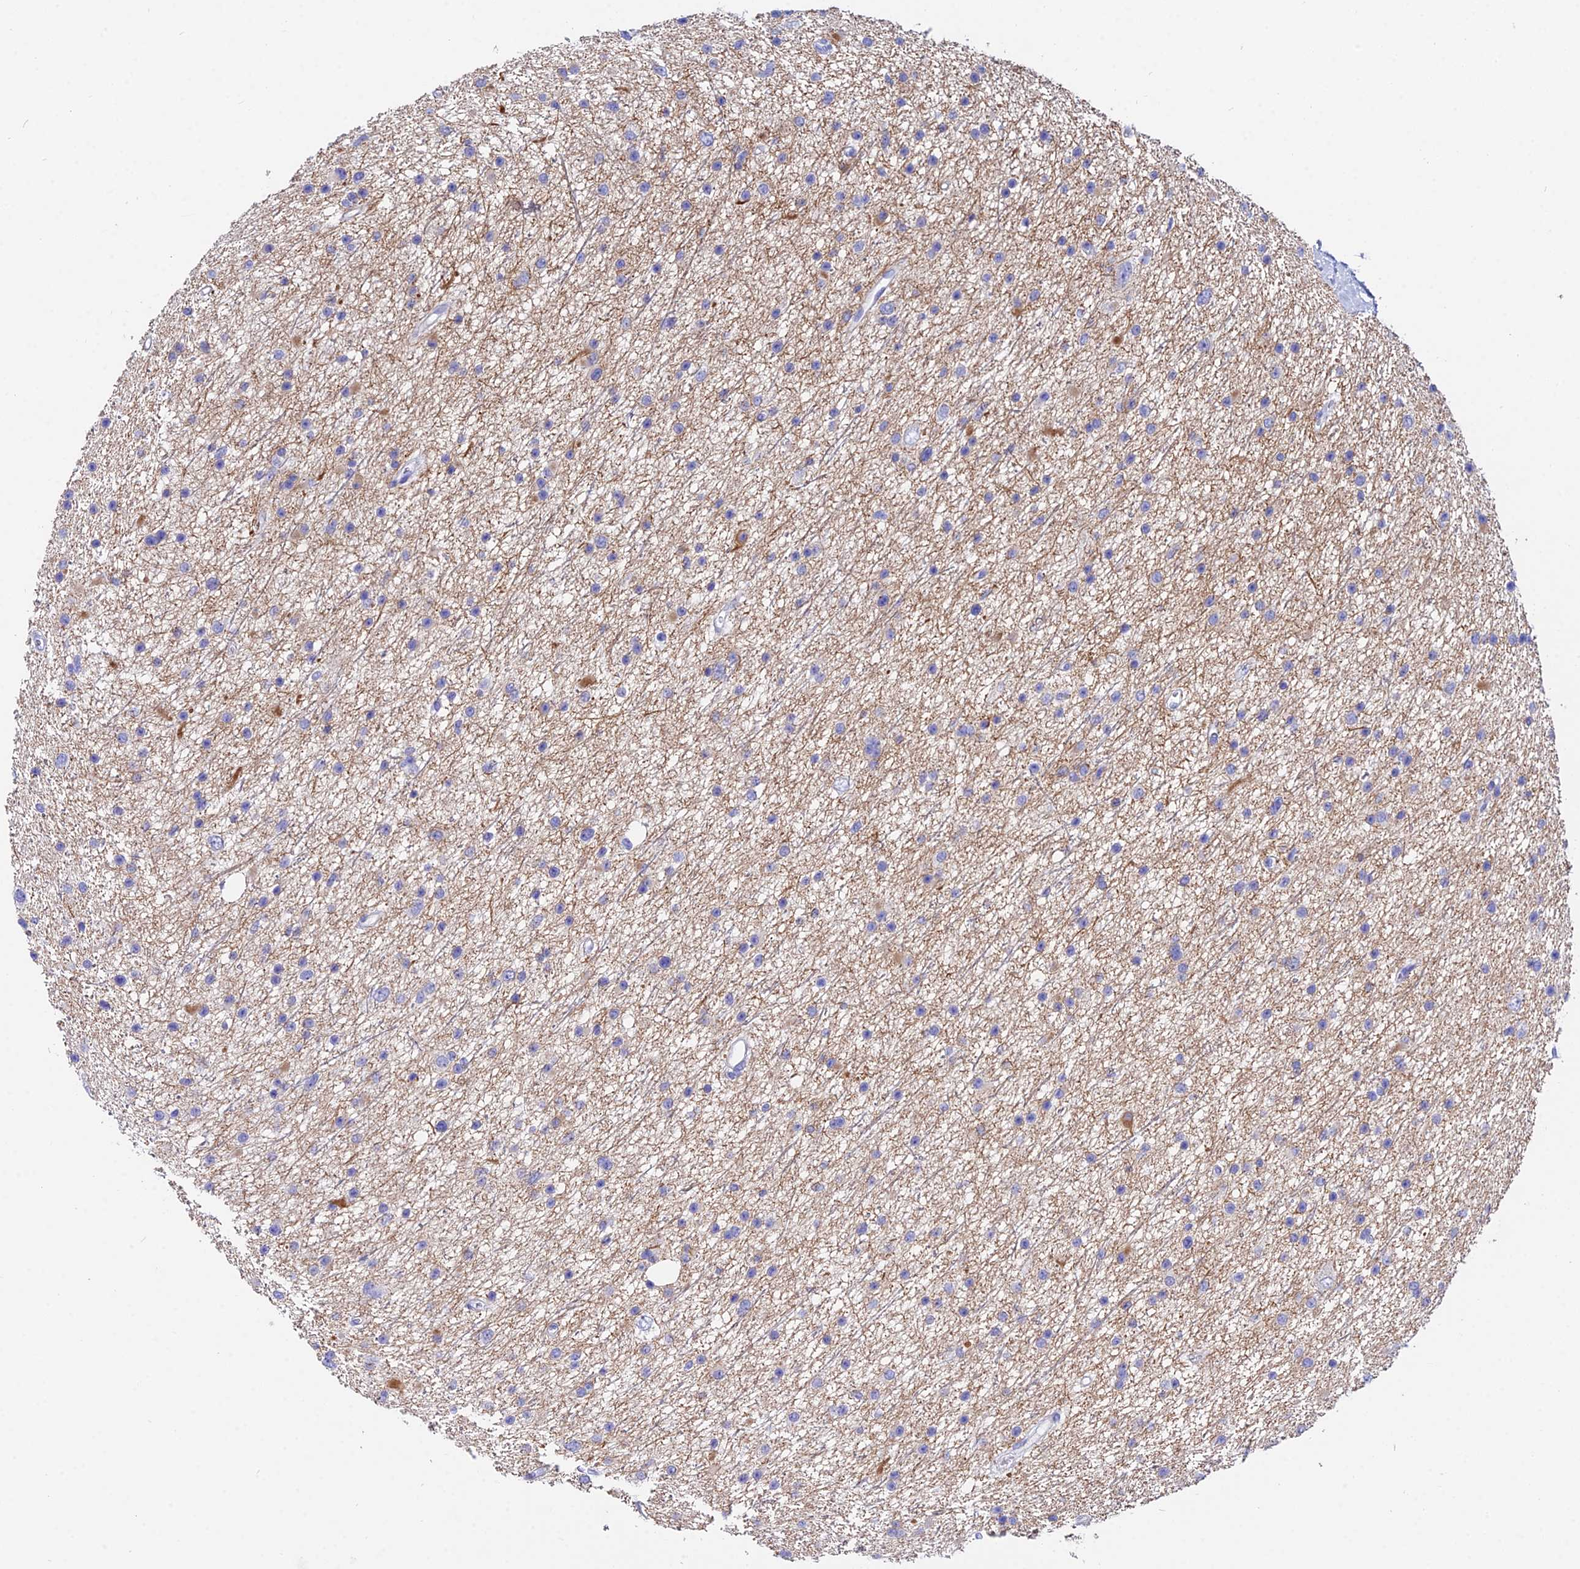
{"staining": {"intensity": "negative", "quantity": "none", "location": "none"}, "tissue": "glioma", "cell_type": "Tumor cells", "image_type": "cancer", "snomed": [{"axis": "morphology", "description": "Glioma, malignant, Low grade"}, {"axis": "topography", "description": "Cerebral cortex"}], "caption": "An immunohistochemistry (IHC) image of low-grade glioma (malignant) is shown. There is no staining in tumor cells of low-grade glioma (malignant).", "gene": "CEP41", "patient": {"sex": "female", "age": 39}}